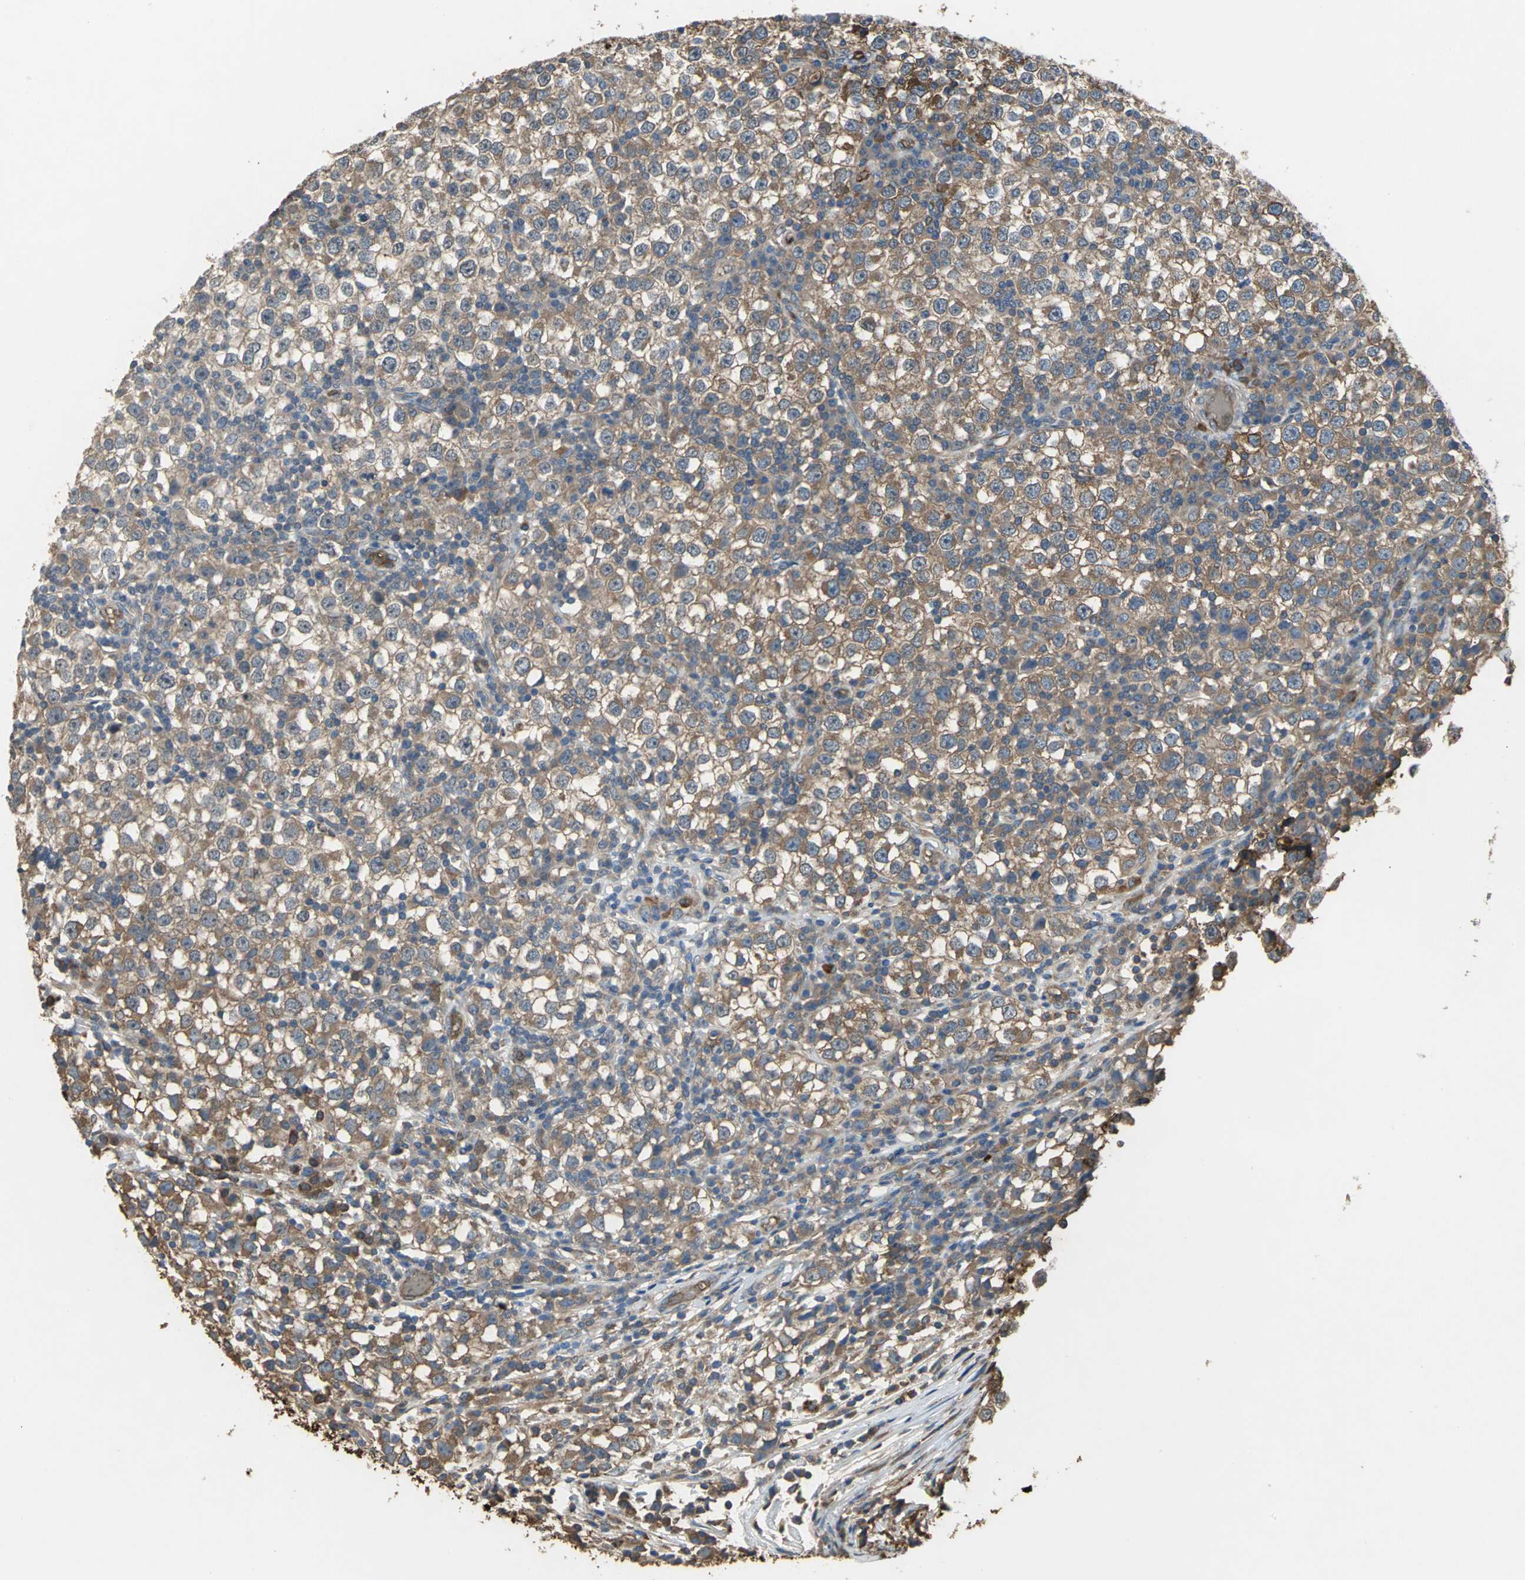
{"staining": {"intensity": "moderate", "quantity": ">75%", "location": "cytoplasmic/membranous"}, "tissue": "testis cancer", "cell_type": "Tumor cells", "image_type": "cancer", "snomed": [{"axis": "morphology", "description": "Seminoma, NOS"}, {"axis": "topography", "description": "Testis"}], "caption": "Moderate cytoplasmic/membranous positivity is present in approximately >75% of tumor cells in testis seminoma.", "gene": "TREM1", "patient": {"sex": "male", "age": 65}}